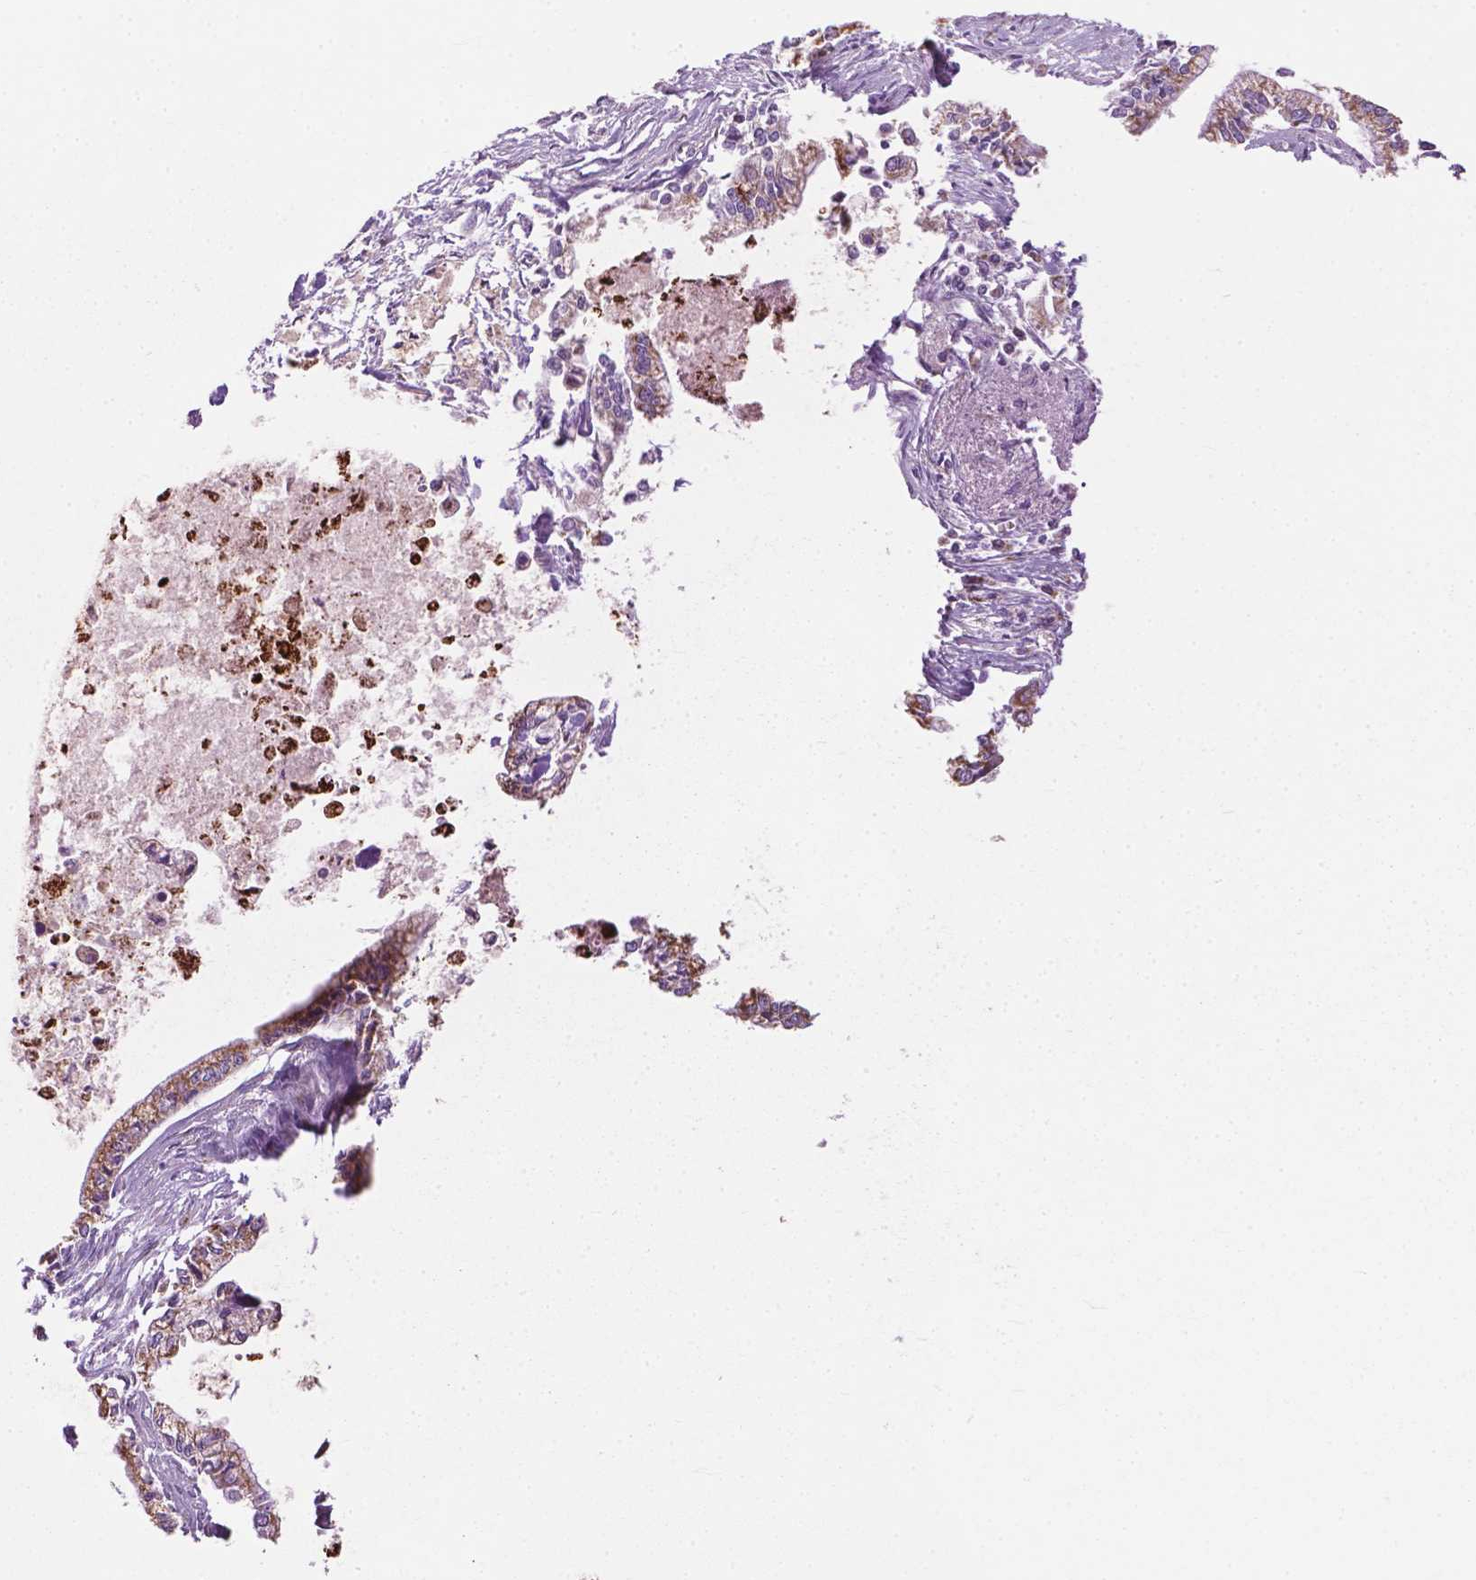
{"staining": {"intensity": "moderate", "quantity": ">75%", "location": "cytoplasmic/membranous"}, "tissue": "pancreatic cancer", "cell_type": "Tumor cells", "image_type": "cancer", "snomed": [{"axis": "morphology", "description": "Adenocarcinoma, NOS"}, {"axis": "topography", "description": "Pancreas"}], "caption": "Protein staining shows moderate cytoplasmic/membranous staining in approximately >75% of tumor cells in pancreatic adenocarcinoma. (brown staining indicates protein expression, while blue staining denotes nuclei).", "gene": "VDAC1", "patient": {"sex": "female", "age": 65}}